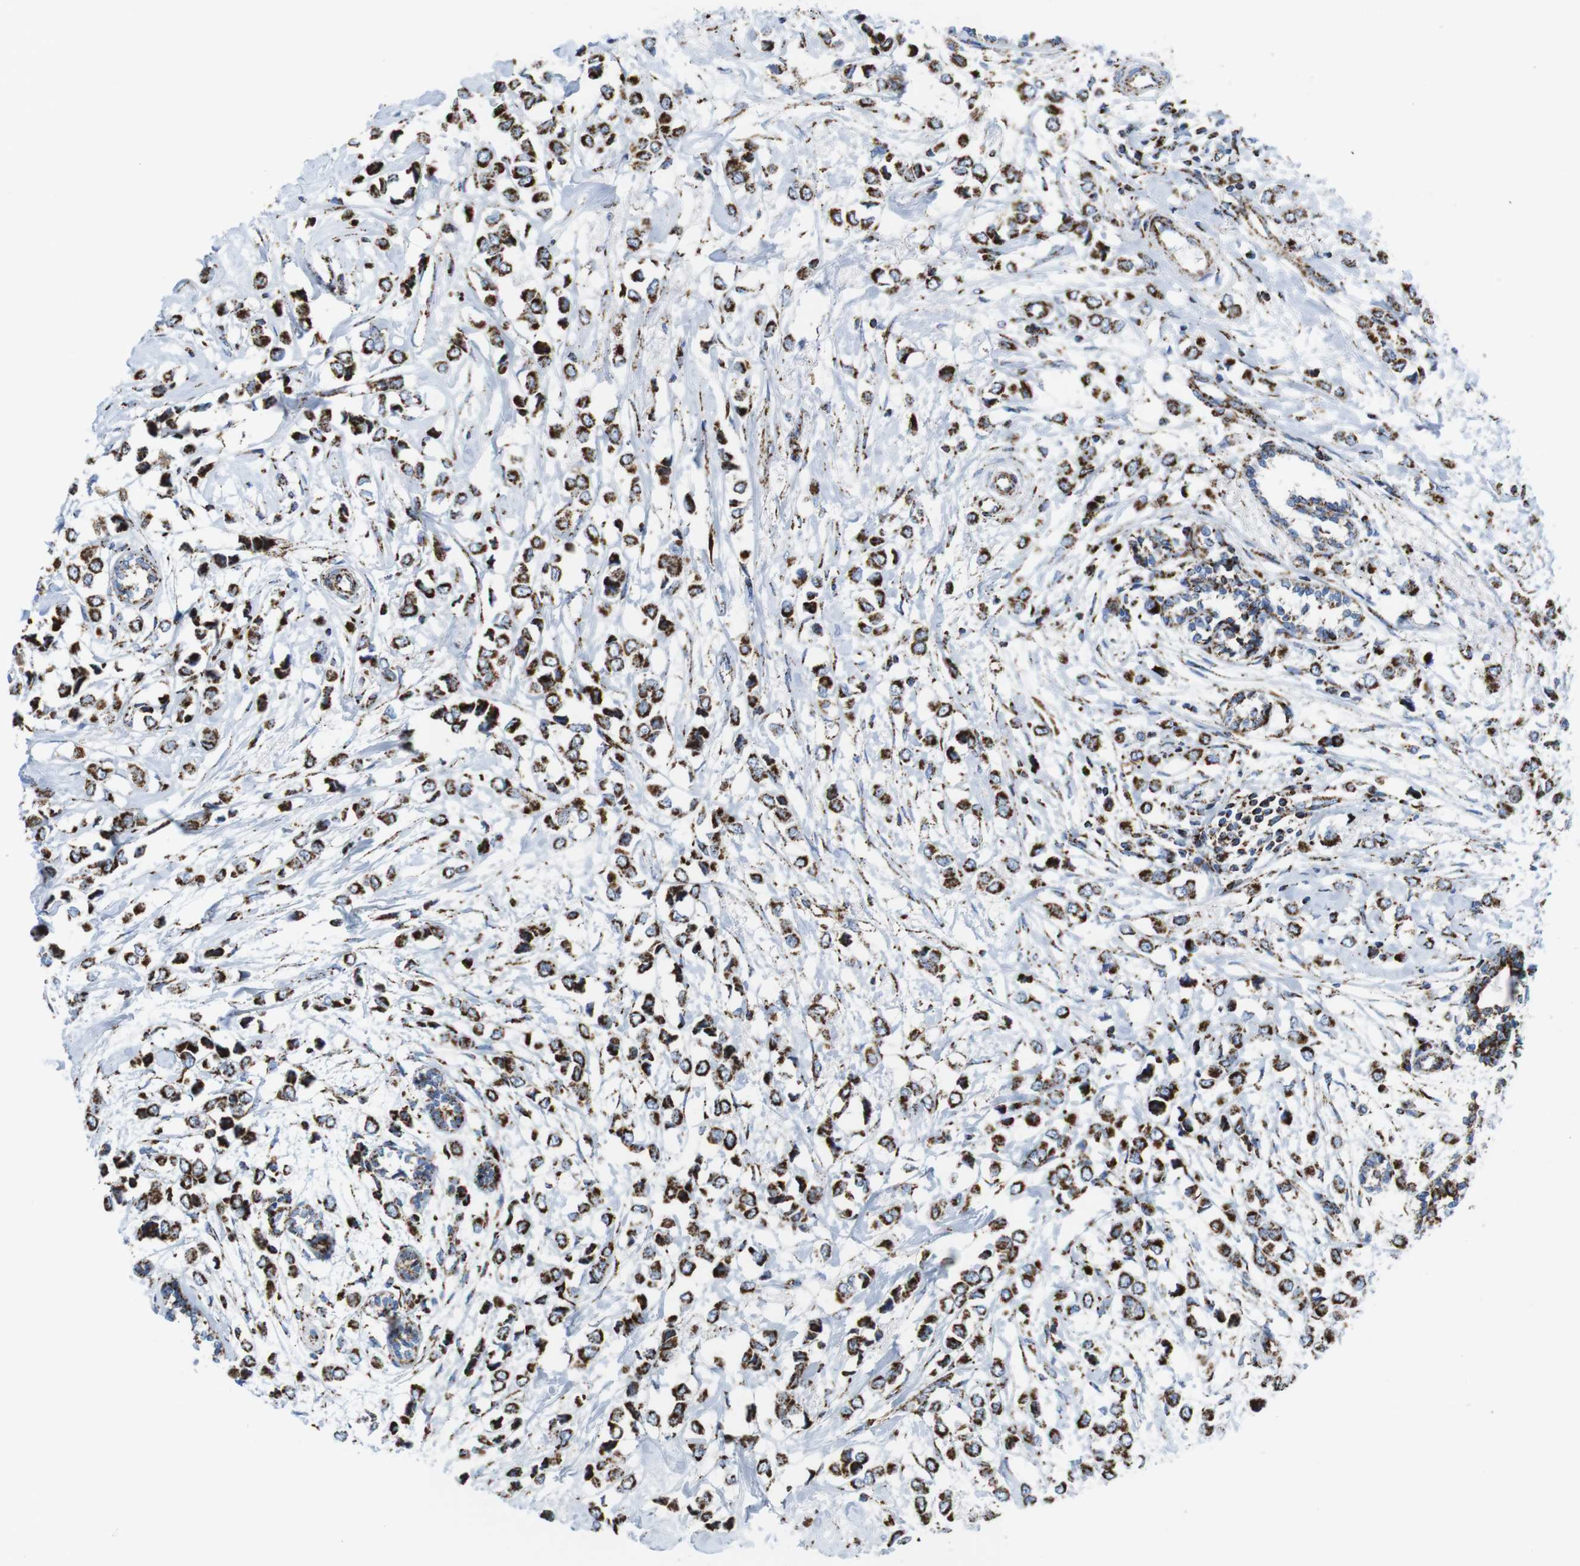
{"staining": {"intensity": "strong", "quantity": ">75%", "location": "cytoplasmic/membranous"}, "tissue": "breast cancer", "cell_type": "Tumor cells", "image_type": "cancer", "snomed": [{"axis": "morphology", "description": "Lobular carcinoma"}, {"axis": "topography", "description": "Breast"}], "caption": "A micrograph showing strong cytoplasmic/membranous expression in approximately >75% of tumor cells in breast cancer (lobular carcinoma), as visualized by brown immunohistochemical staining.", "gene": "ATP5PO", "patient": {"sex": "female", "age": 51}}